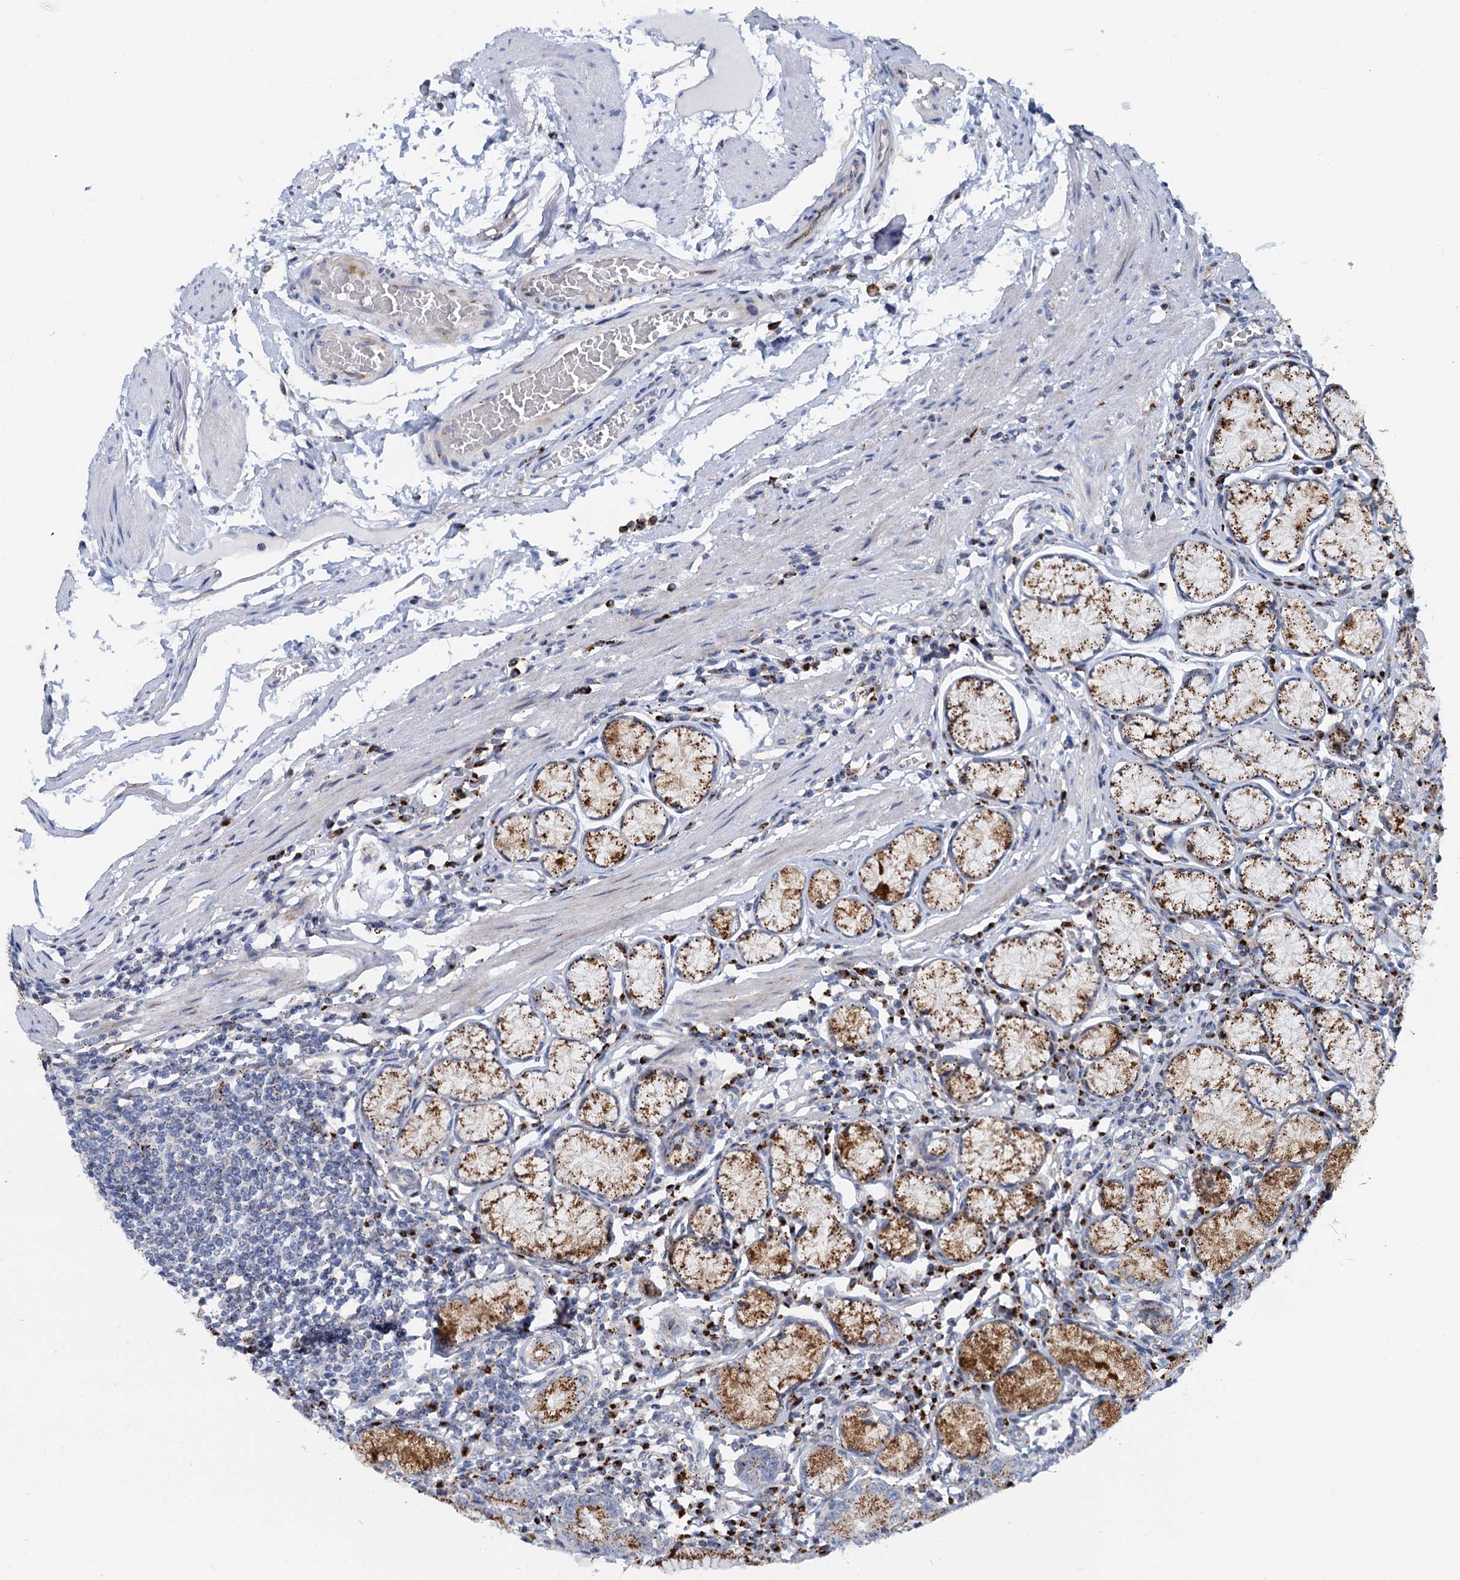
{"staining": {"intensity": "strong", "quantity": ">75%", "location": "cytoplasmic/membranous"}, "tissue": "stomach", "cell_type": "Glandular cells", "image_type": "normal", "snomed": [{"axis": "morphology", "description": "Normal tissue, NOS"}, {"axis": "topography", "description": "Stomach"}], "caption": "Immunohistochemical staining of benign stomach displays strong cytoplasmic/membranous protein expression in about >75% of glandular cells. (Stains: DAB (3,3'-diaminobenzidine) in brown, nuclei in blue, Microscopy: brightfield microscopy at high magnification).", "gene": "SUPT20H", "patient": {"sex": "male", "age": 55}}